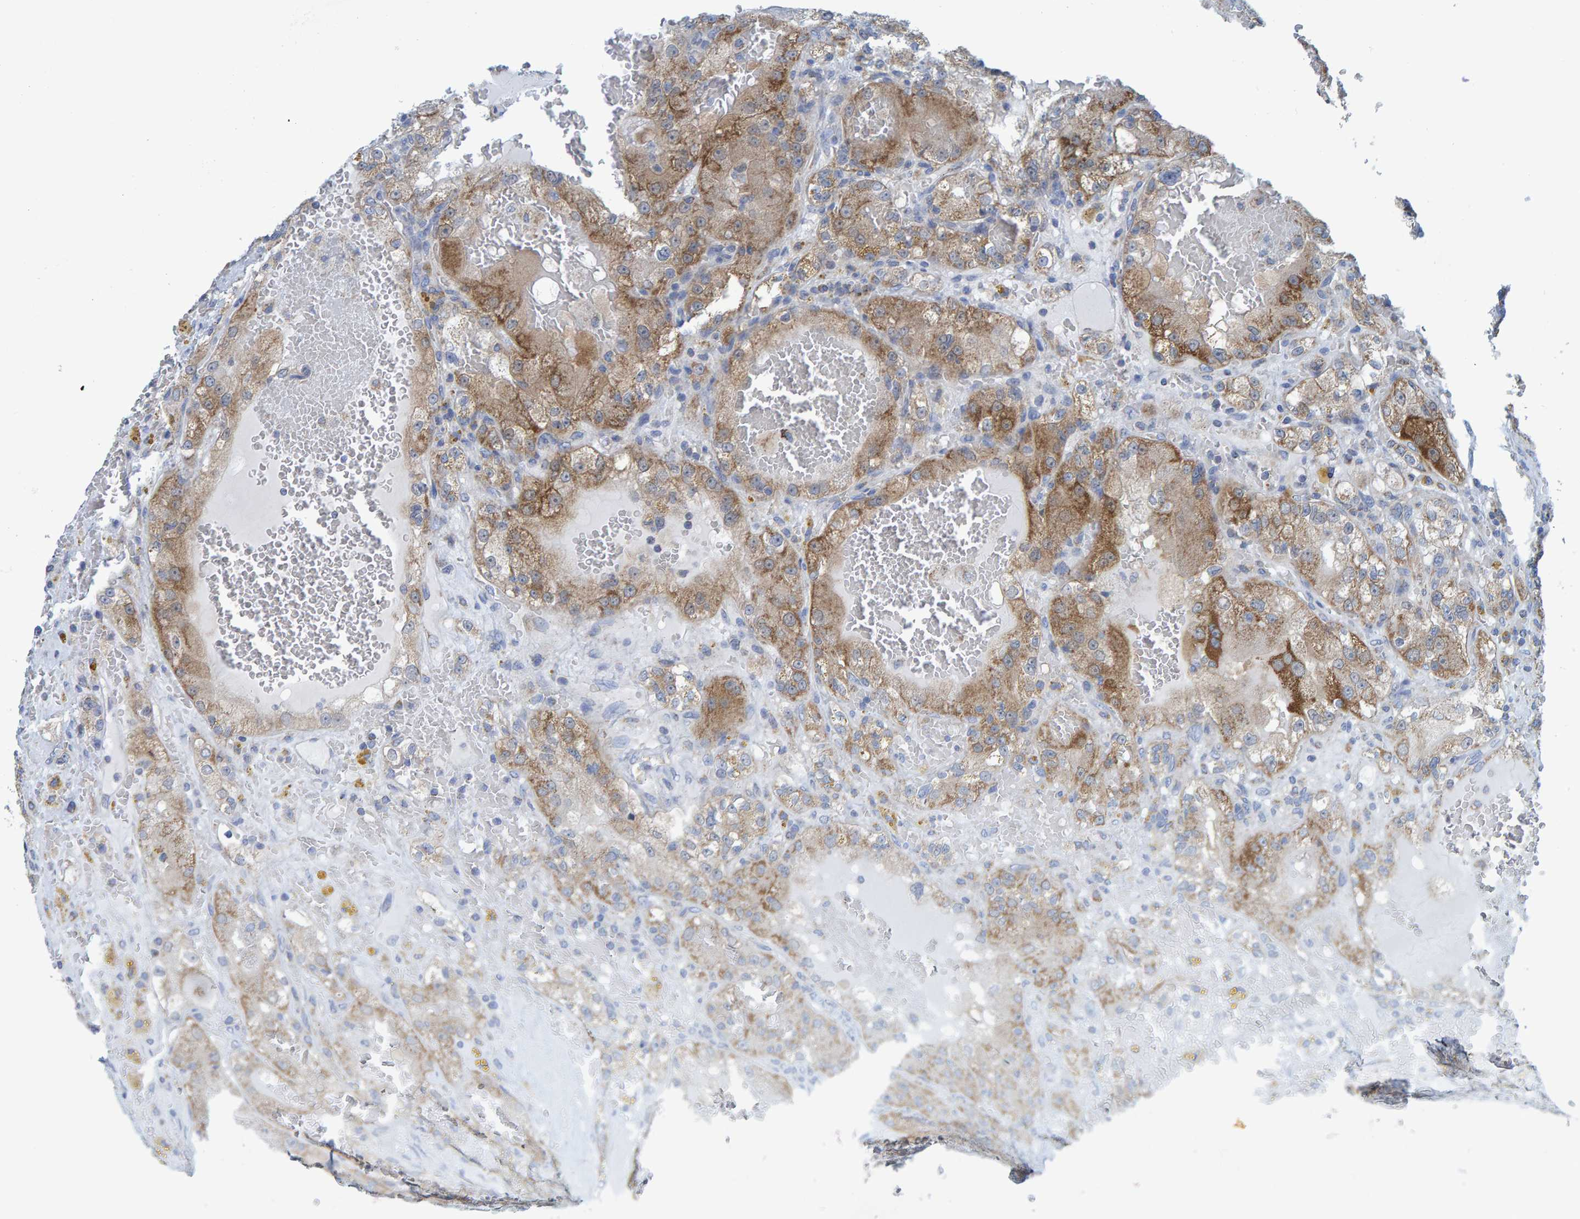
{"staining": {"intensity": "moderate", "quantity": ">75%", "location": "cytoplasmic/membranous"}, "tissue": "renal cancer", "cell_type": "Tumor cells", "image_type": "cancer", "snomed": [{"axis": "morphology", "description": "Normal tissue, NOS"}, {"axis": "morphology", "description": "Adenocarcinoma, NOS"}, {"axis": "topography", "description": "Kidney"}], "caption": "This photomicrograph reveals IHC staining of adenocarcinoma (renal), with medium moderate cytoplasmic/membranous positivity in about >75% of tumor cells.", "gene": "MRPS7", "patient": {"sex": "male", "age": 61}}